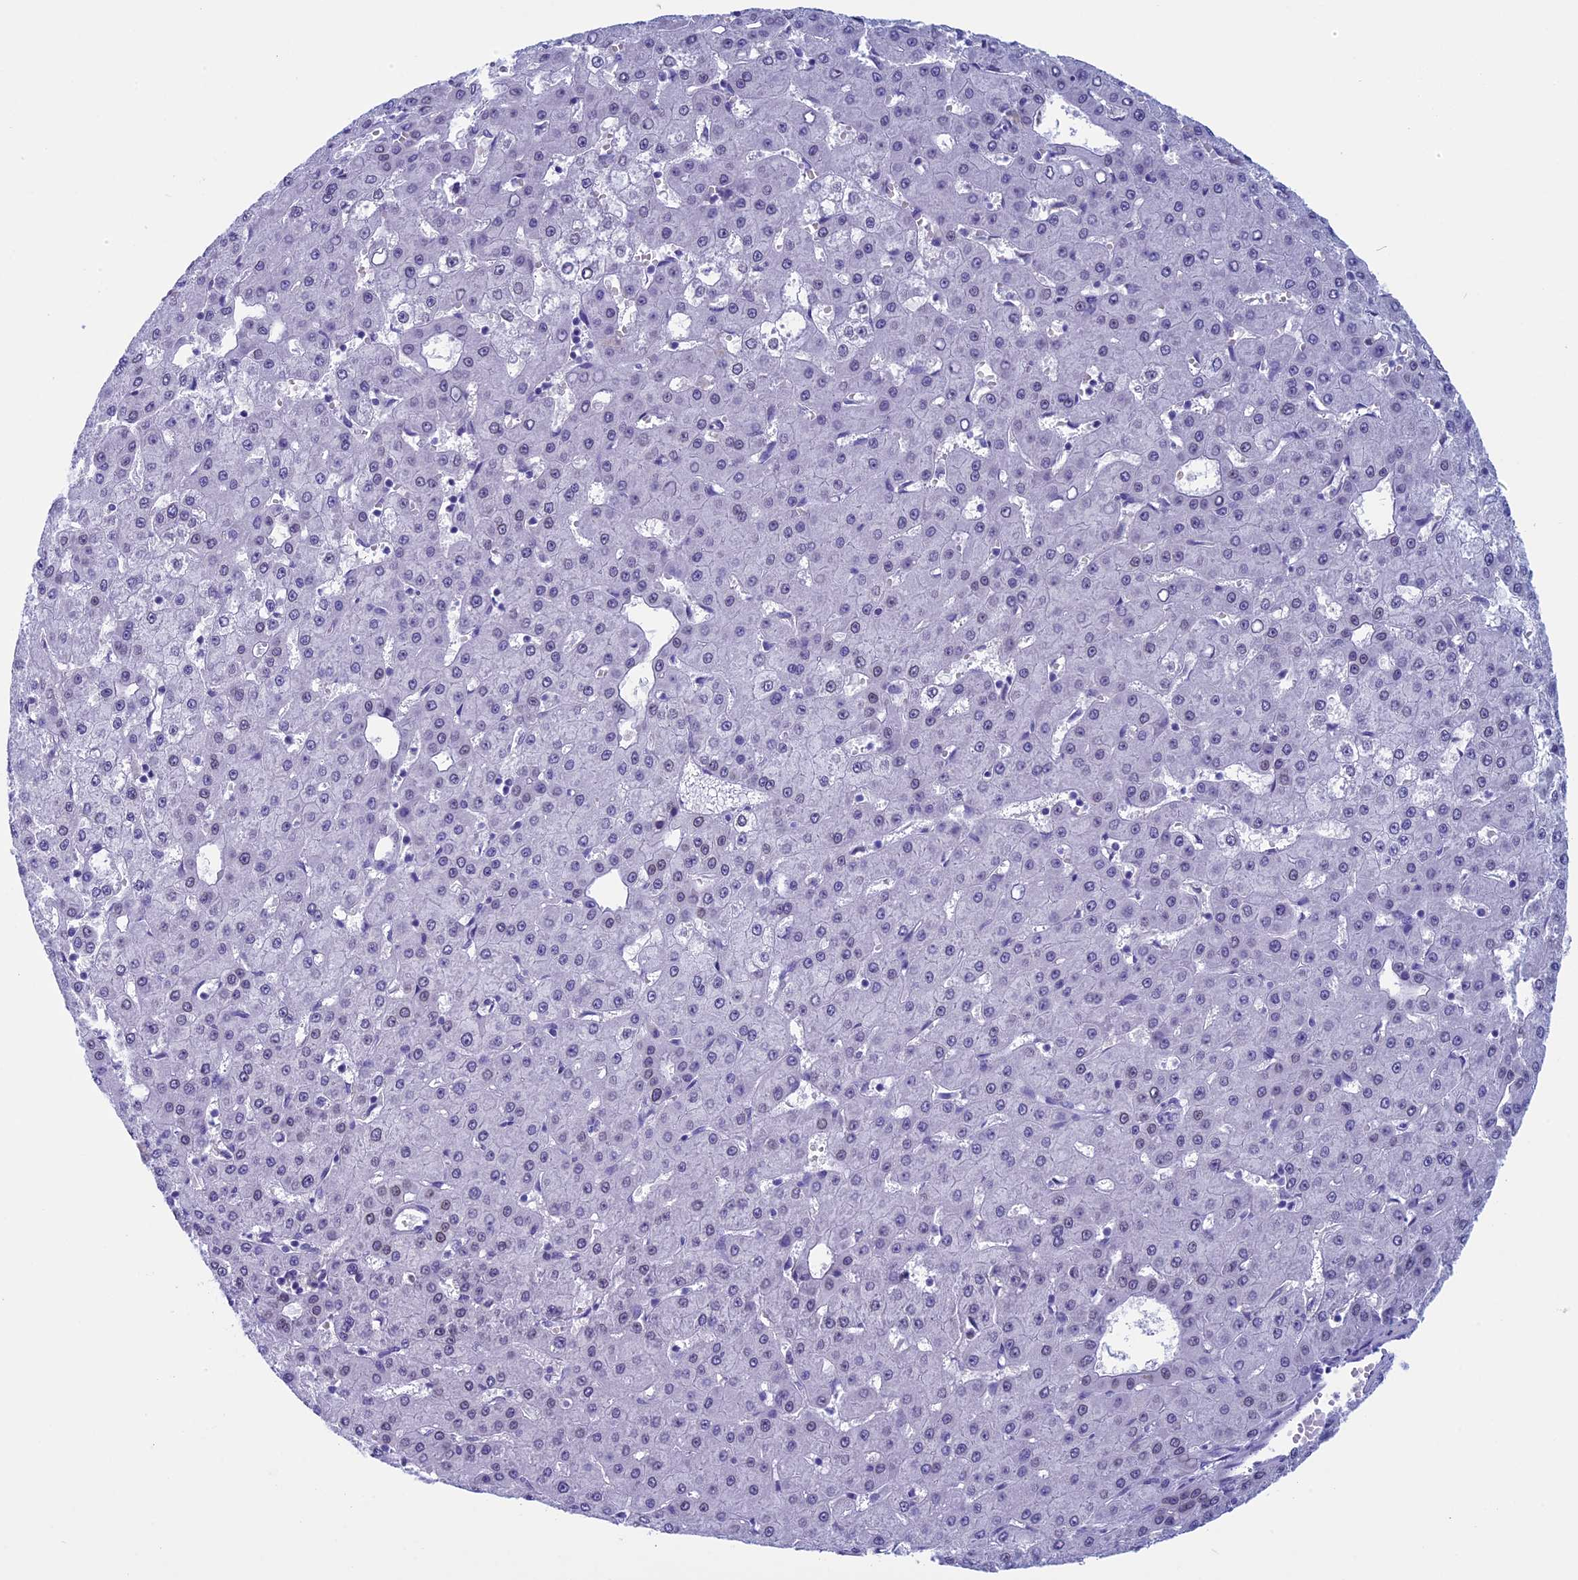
{"staining": {"intensity": "negative", "quantity": "none", "location": "none"}, "tissue": "liver cancer", "cell_type": "Tumor cells", "image_type": "cancer", "snomed": [{"axis": "morphology", "description": "Carcinoma, Hepatocellular, NOS"}, {"axis": "topography", "description": "Liver"}], "caption": "There is no significant expression in tumor cells of liver cancer.", "gene": "FAM169A", "patient": {"sex": "male", "age": 47}}